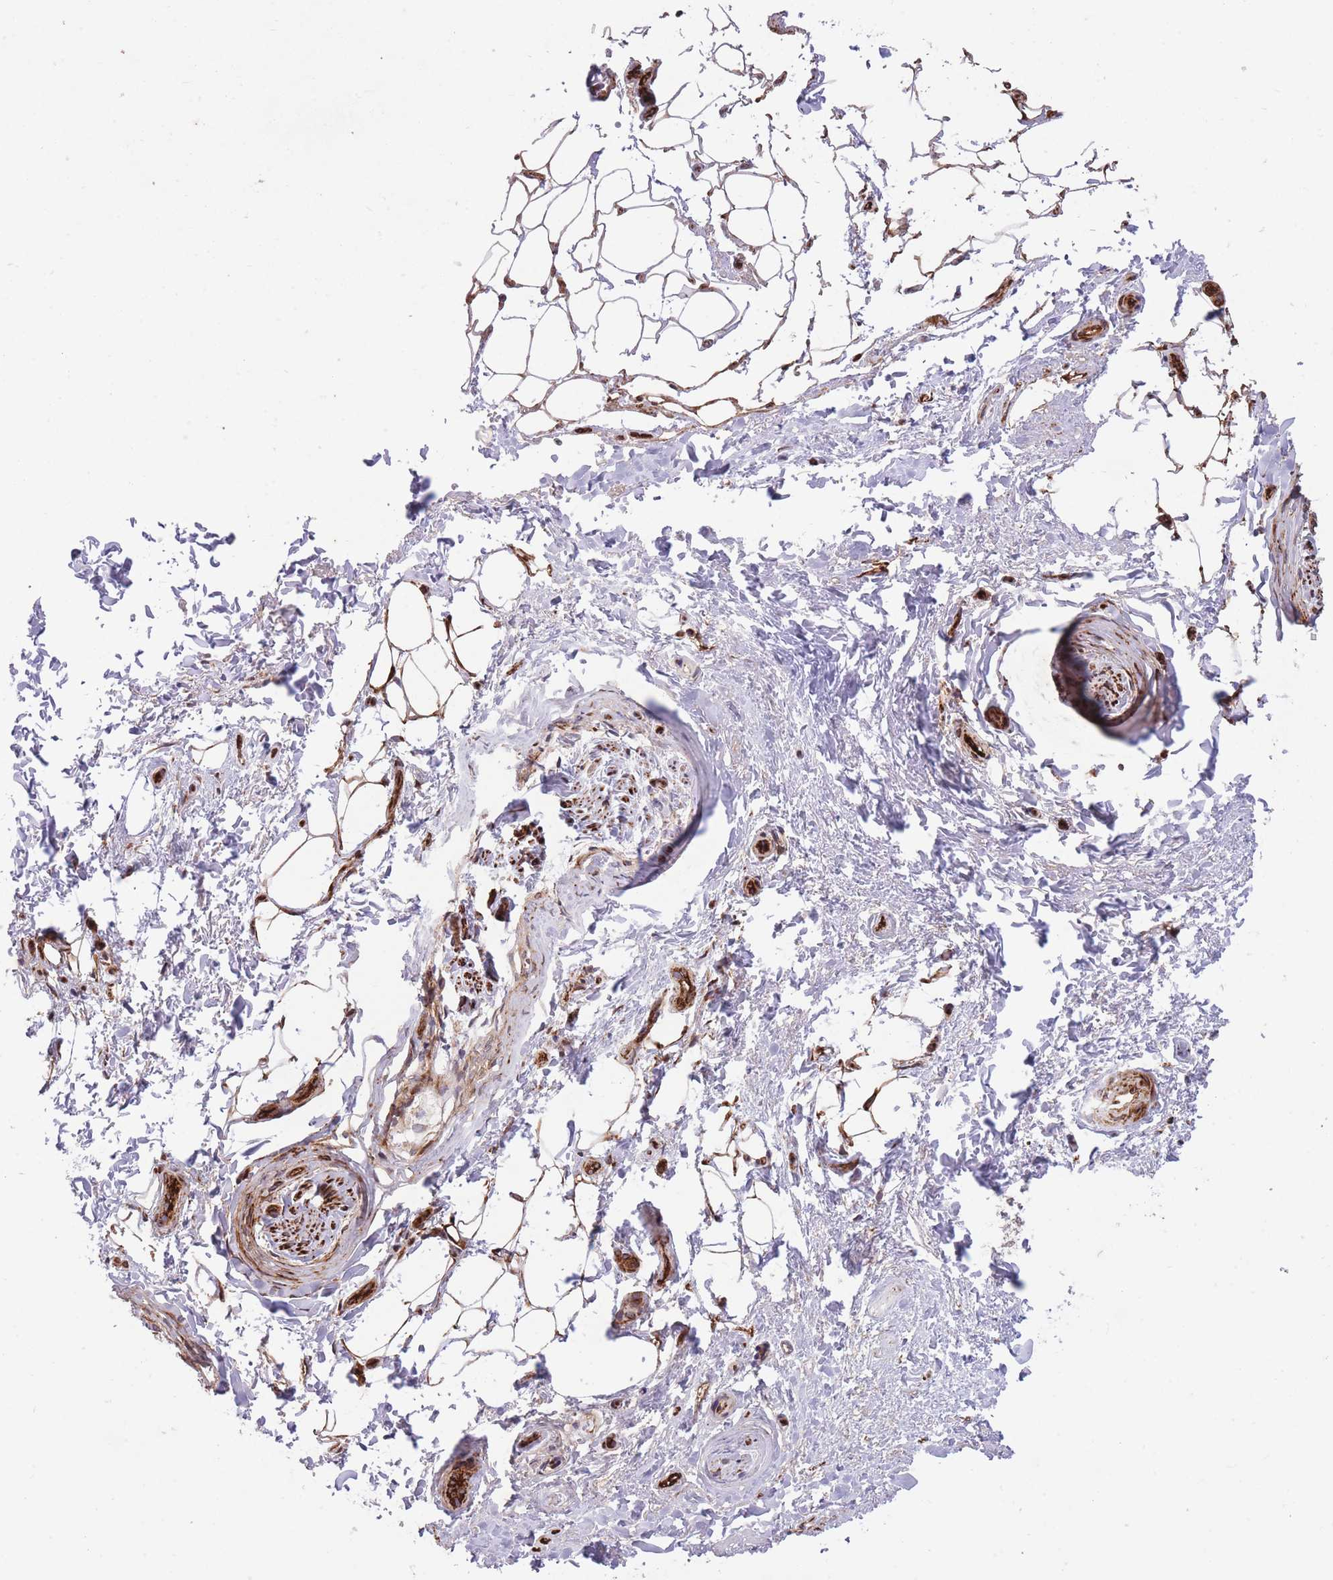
{"staining": {"intensity": "moderate", "quantity": ">75%", "location": "cytoplasmic/membranous"}, "tissue": "adipose tissue", "cell_type": "Adipocytes", "image_type": "normal", "snomed": [{"axis": "morphology", "description": "Normal tissue, NOS"}, {"axis": "topography", "description": "Peripheral nerve tissue"}], "caption": "Moderate cytoplasmic/membranous expression is present in about >75% of adipocytes in normal adipose tissue. Ihc stains the protein of interest in brown and the nuclei are stained blue.", "gene": "CISH", "patient": {"sex": "female", "age": 61}}